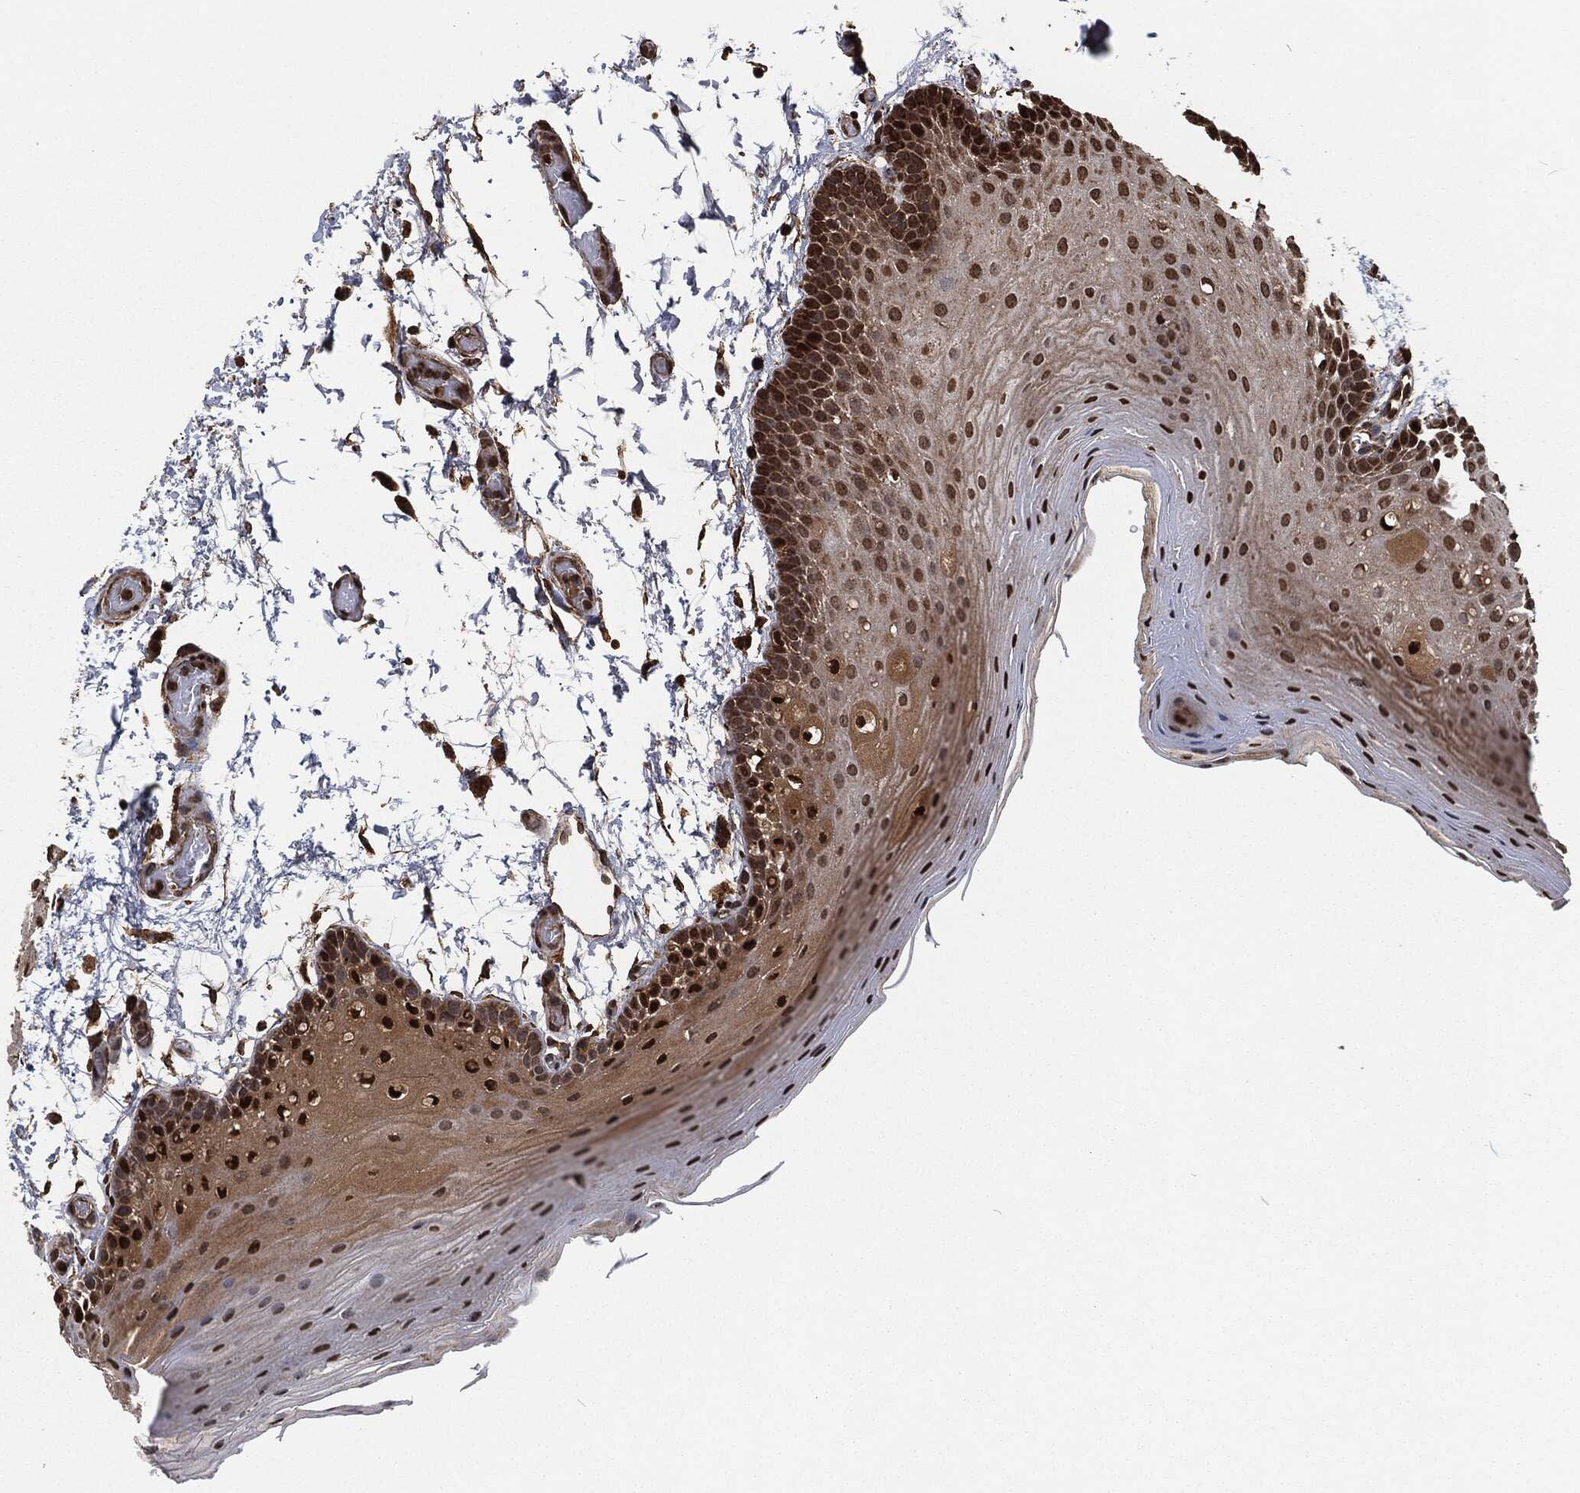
{"staining": {"intensity": "strong", "quantity": "25%-75%", "location": "cytoplasmic/membranous,nuclear"}, "tissue": "oral mucosa", "cell_type": "Squamous epithelial cells", "image_type": "normal", "snomed": [{"axis": "morphology", "description": "Normal tissue, NOS"}, {"axis": "topography", "description": "Oral tissue"}], "caption": "Brown immunohistochemical staining in benign oral mucosa displays strong cytoplasmic/membranous,nuclear staining in approximately 25%-75% of squamous epithelial cells. (brown staining indicates protein expression, while blue staining denotes nuclei).", "gene": "SNAI1", "patient": {"sex": "male", "age": 62}}